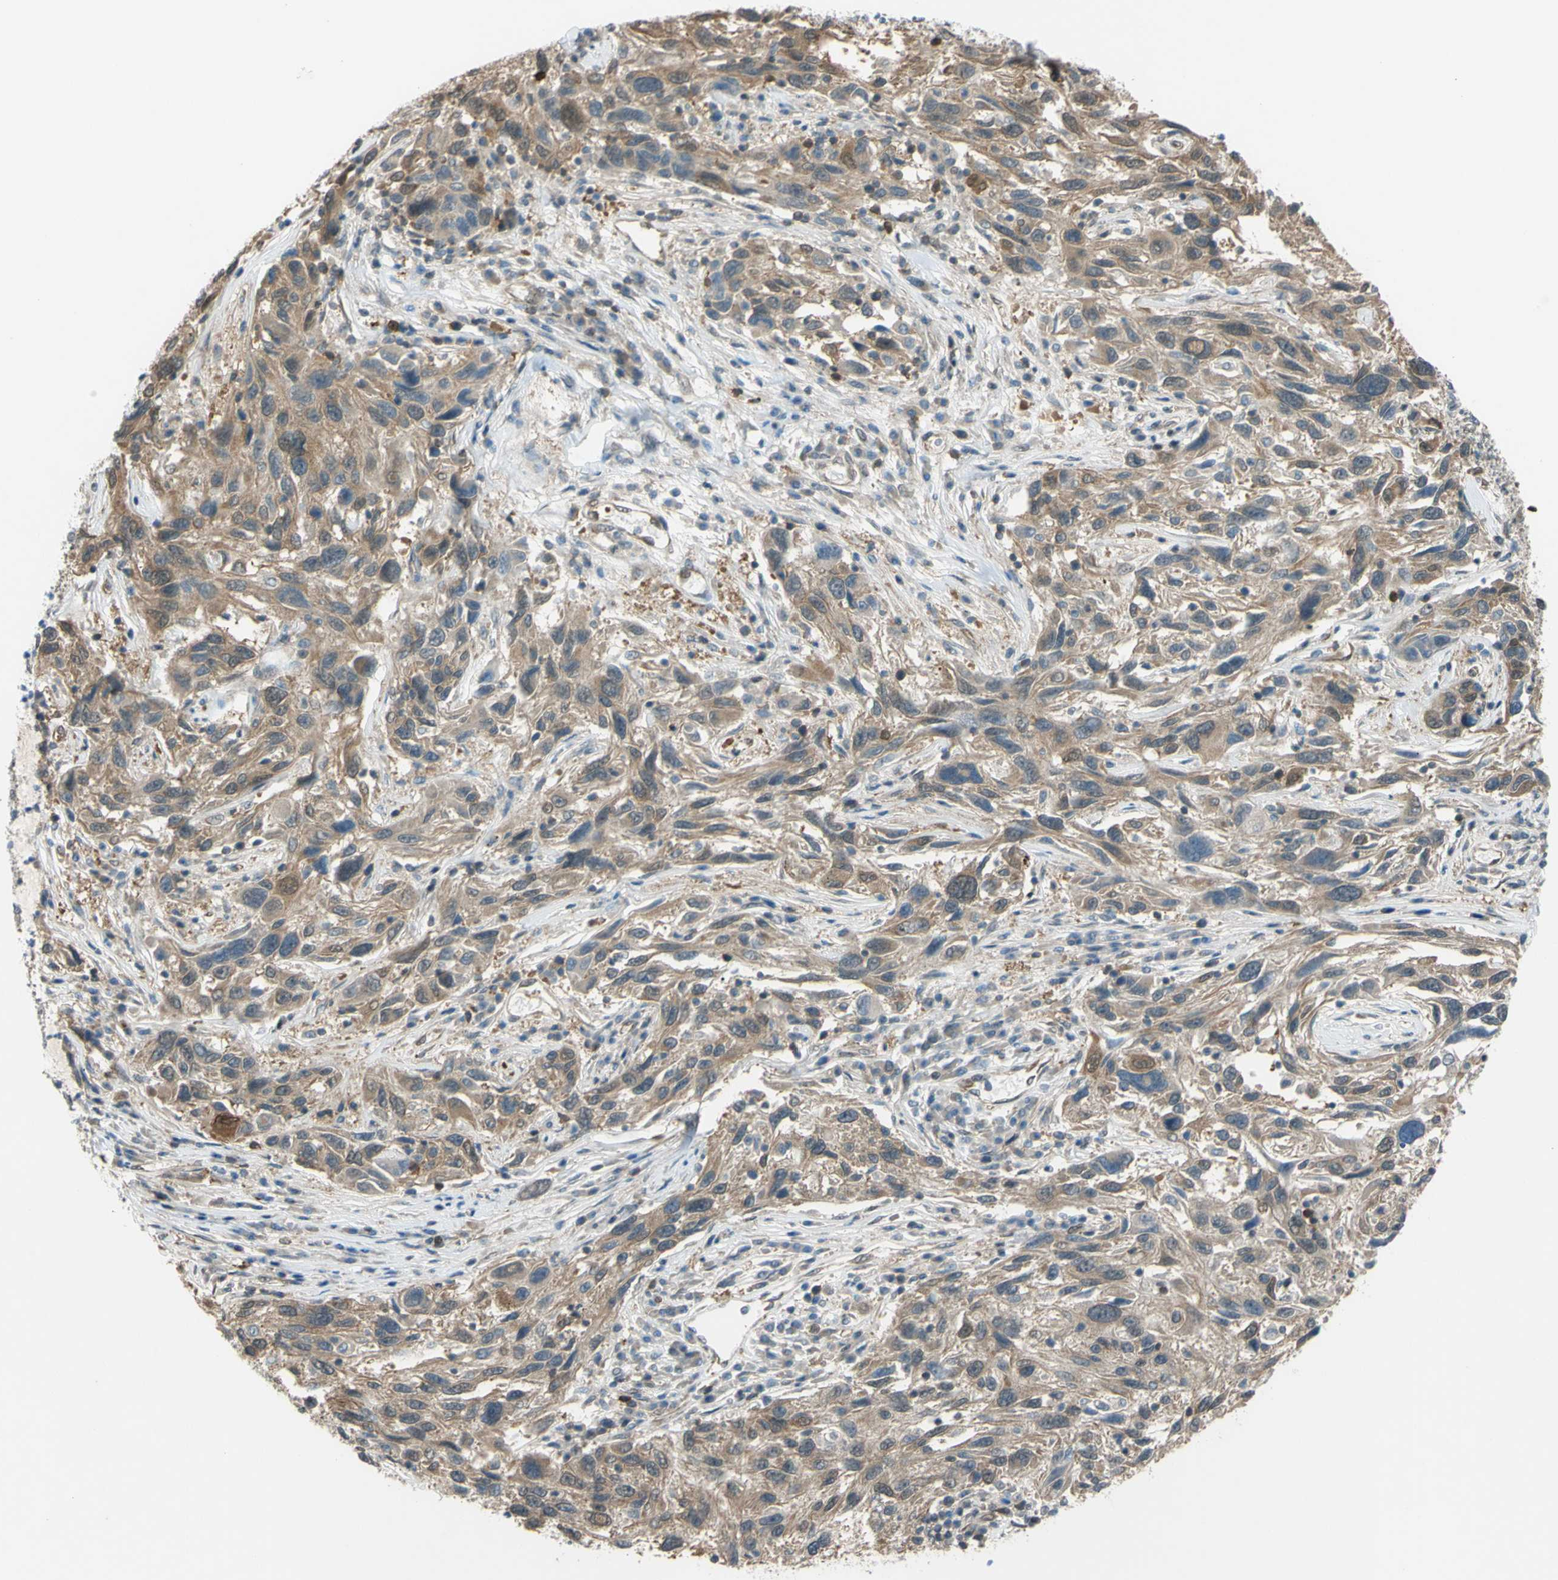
{"staining": {"intensity": "weak", "quantity": ">75%", "location": "cytoplasmic/membranous"}, "tissue": "melanoma", "cell_type": "Tumor cells", "image_type": "cancer", "snomed": [{"axis": "morphology", "description": "Malignant melanoma, NOS"}, {"axis": "topography", "description": "Skin"}], "caption": "Brown immunohistochemical staining in human malignant melanoma displays weak cytoplasmic/membranous positivity in approximately >75% of tumor cells.", "gene": "YWHAQ", "patient": {"sex": "male", "age": 53}}